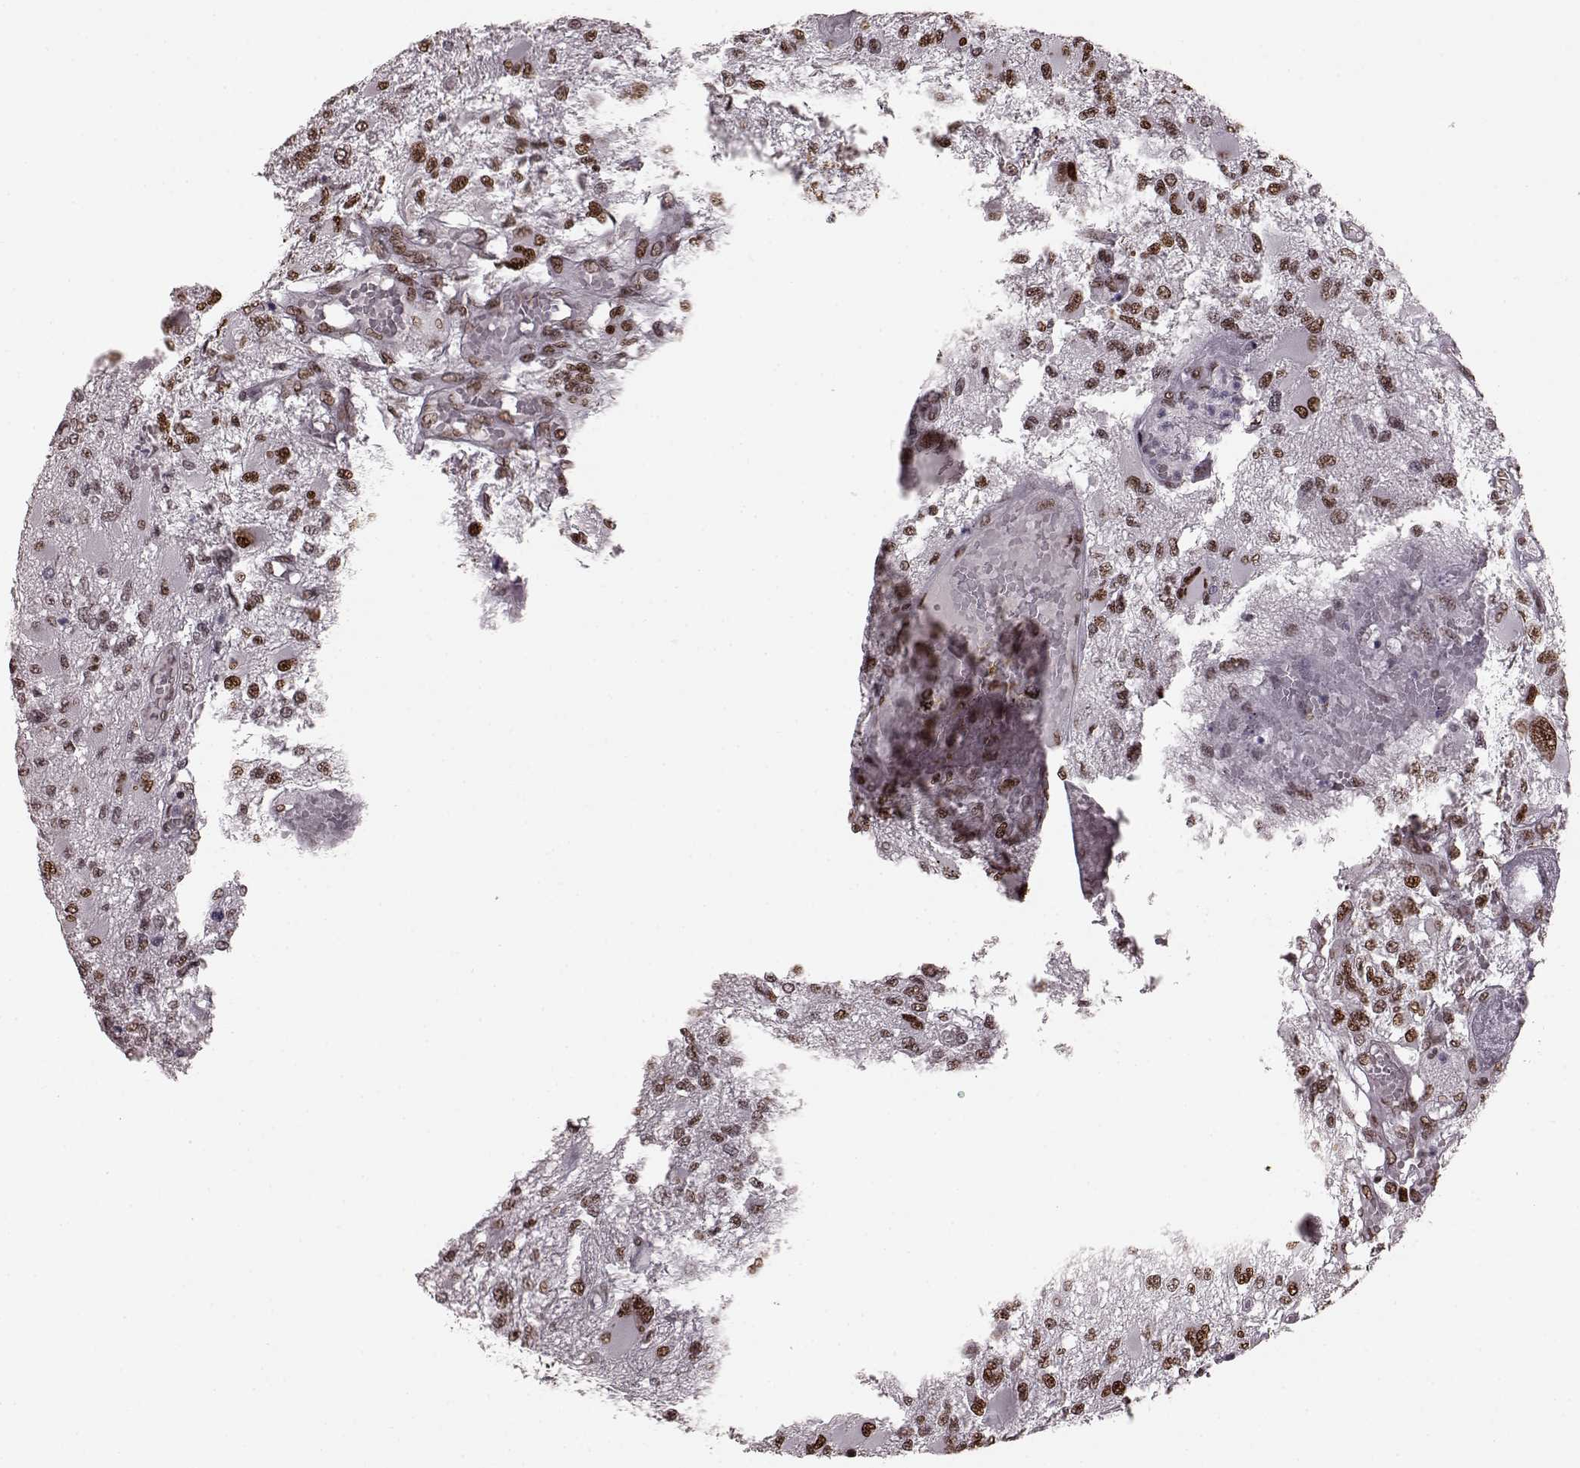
{"staining": {"intensity": "moderate", "quantity": ">75%", "location": "nuclear"}, "tissue": "glioma", "cell_type": "Tumor cells", "image_type": "cancer", "snomed": [{"axis": "morphology", "description": "Glioma, malignant, High grade"}, {"axis": "topography", "description": "Brain"}], "caption": "A brown stain shows moderate nuclear positivity of a protein in human glioma tumor cells. (Stains: DAB in brown, nuclei in blue, Microscopy: brightfield microscopy at high magnification).", "gene": "NR2C1", "patient": {"sex": "female", "age": 63}}